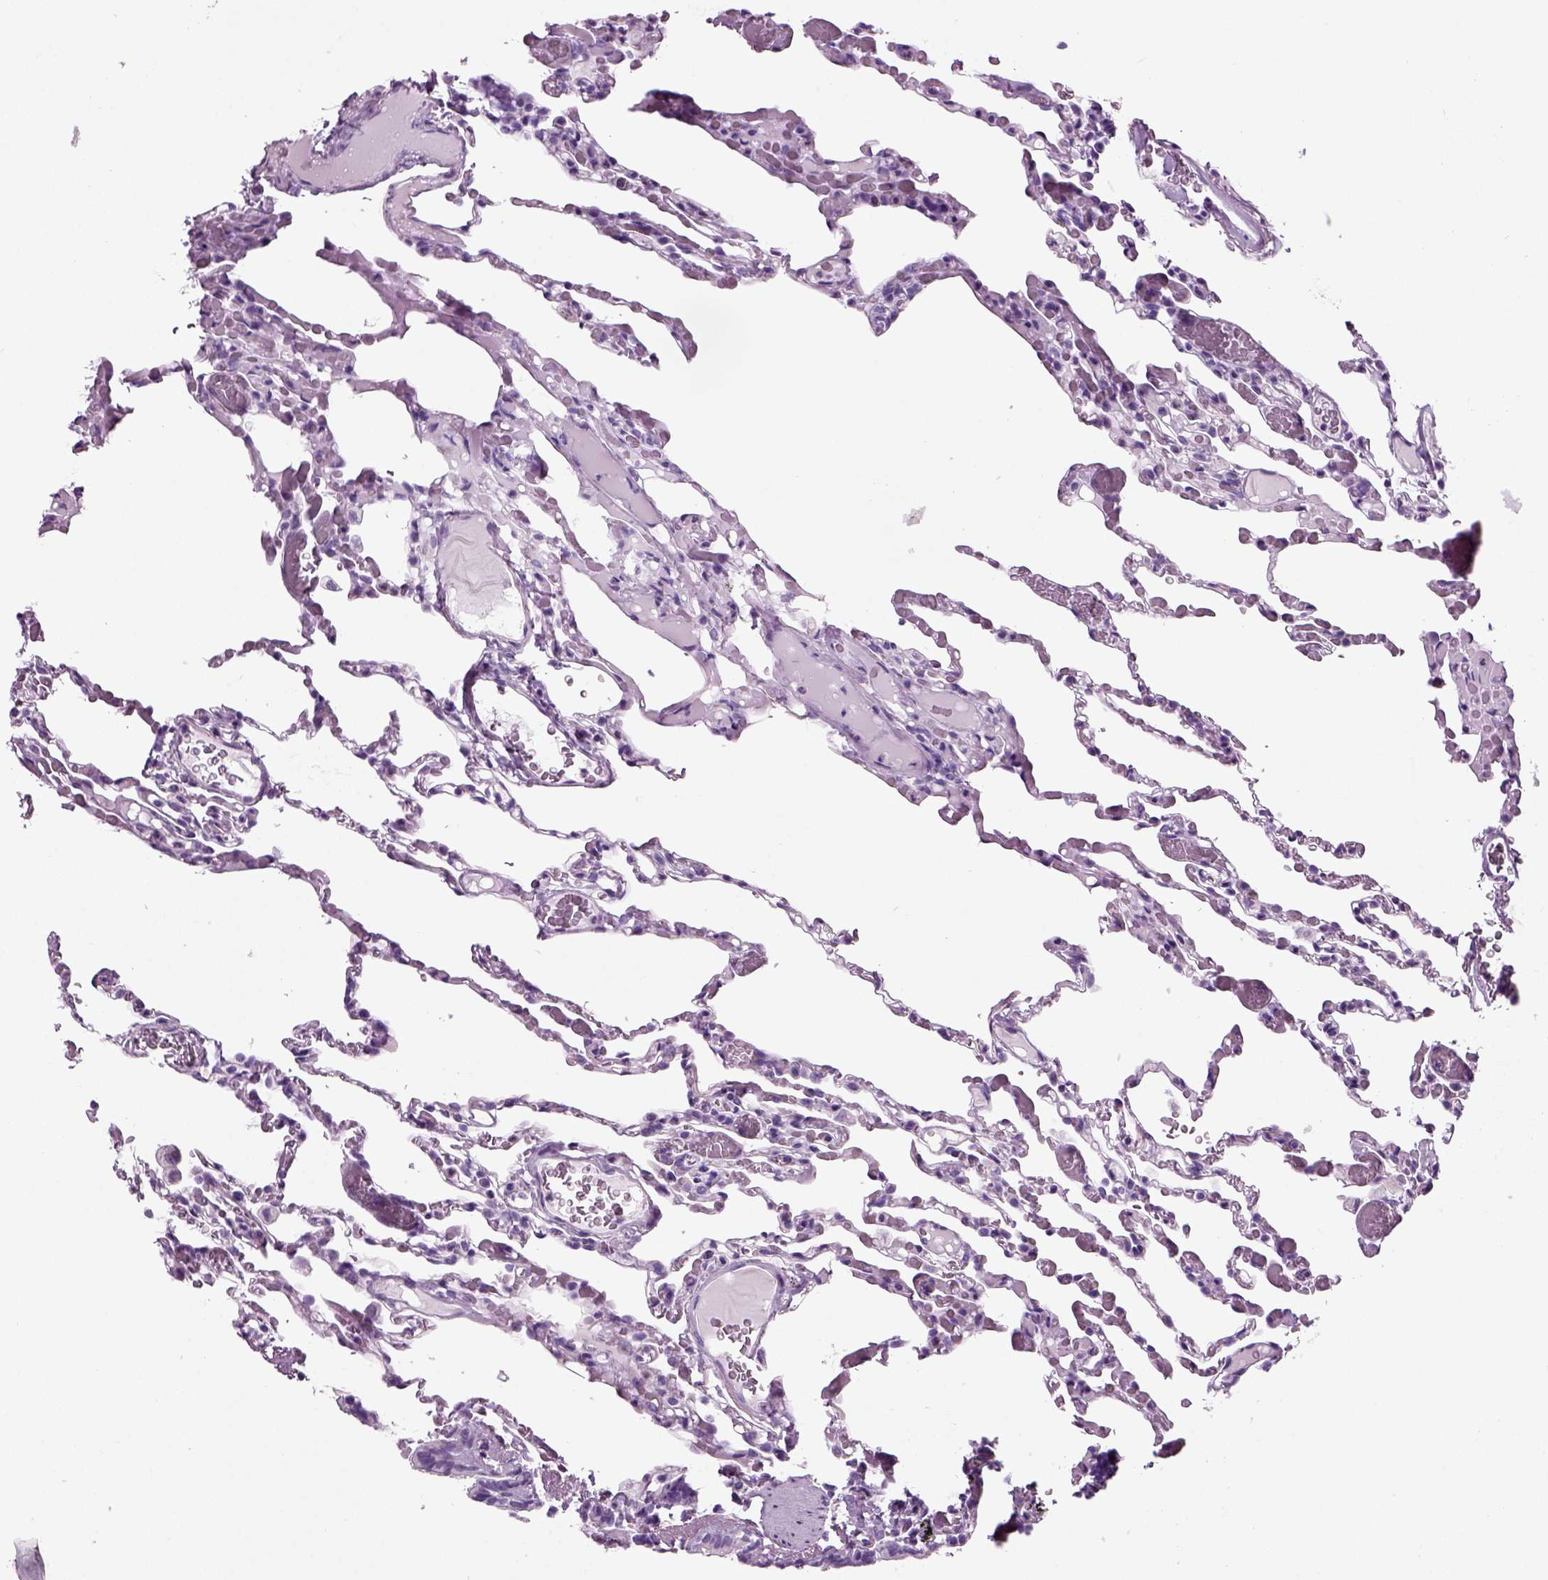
{"staining": {"intensity": "negative", "quantity": "none", "location": "none"}, "tissue": "lung", "cell_type": "Alveolar cells", "image_type": "normal", "snomed": [{"axis": "morphology", "description": "Normal tissue, NOS"}, {"axis": "topography", "description": "Lung"}], "caption": "Unremarkable lung was stained to show a protein in brown. There is no significant positivity in alveolar cells. Nuclei are stained in blue.", "gene": "CRABP1", "patient": {"sex": "female", "age": 43}}